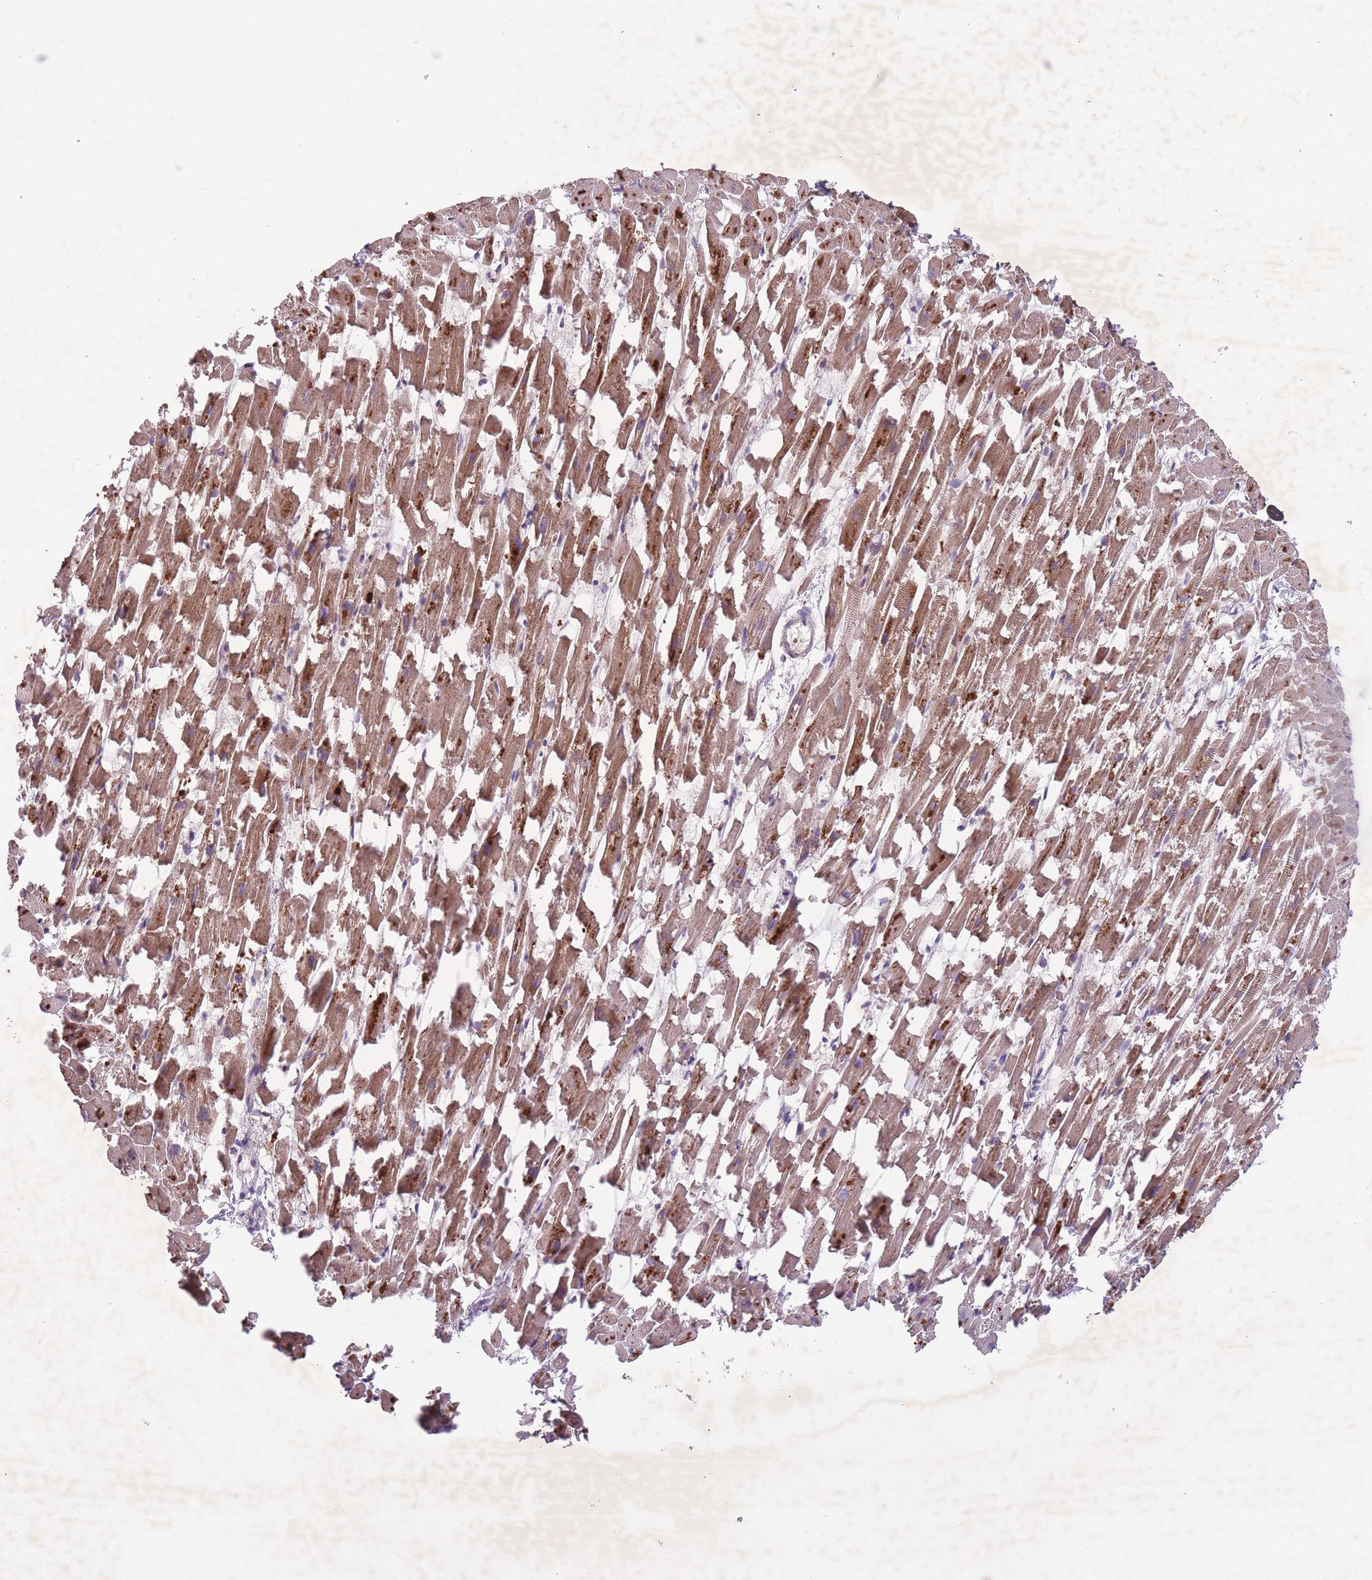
{"staining": {"intensity": "strong", "quantity": ">75%", "location": "cytoplasmic/membranous"}, "tissue": "heart muscle", "cell_type": "Cardiomyocytes", "image_type": "normal", "snomed": [{"axis": "morphology", "description": "Normal tissue, NOS"}, {"axis": "topography", "description": "Heart"}], "caption": "A high amount of strong cytoplasmic/membranous staining is identified in approximately >75% of cardiomyocytes in unremarkable heart muscle.", "gene": "SECTM1", "patient": {"sex": "female", "age": 64}}